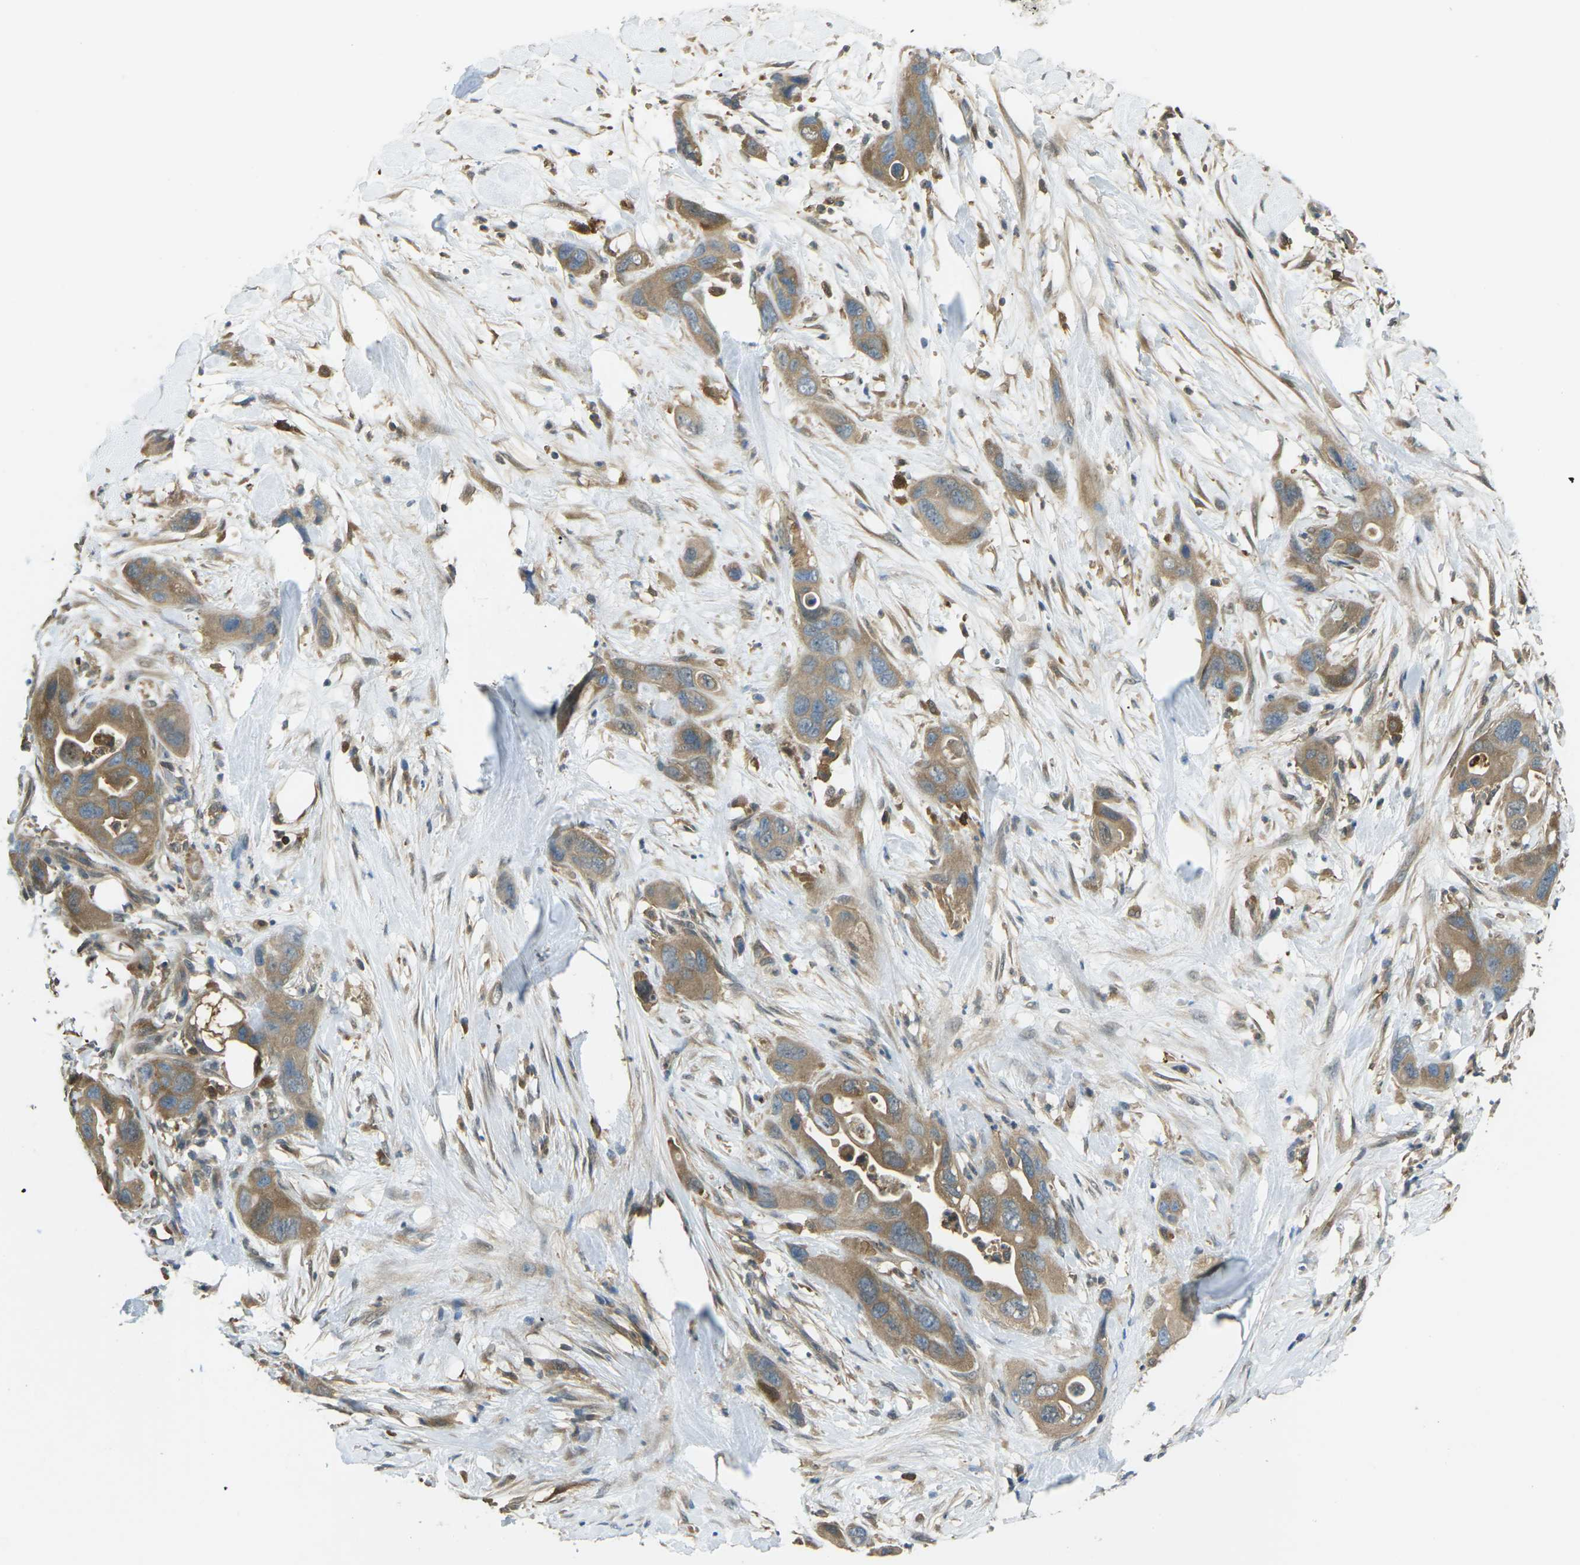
{"staining": {"intensity": "moderate", "quantity": ">75%", "location": "cytoplasmic/membranous"}, "tissue": "pancreatic cancer", "cell_type": "Tumor cells", "image_type": "cancer", "snomed": [{"axis": "morphology", "description": "Adenocarcinoma, NOS"}, {"axis": "topography", "description": "Pancreas"}], "caption": "DAB (3,3'-diaminobenzidine) immunohistochemical staining of human pancreatic adenocarcinoma reveals moderate cytoplasmic/membranous protein expression in about >75% of tumor cells. The staining was performed using DAB to visualize the protein expression in brown, while the nuclei were stained in blue with hematoxylin (Magnification: 20x).", "gene": "PIEZO2", "patient": {"sex": "female", "age": 71}}